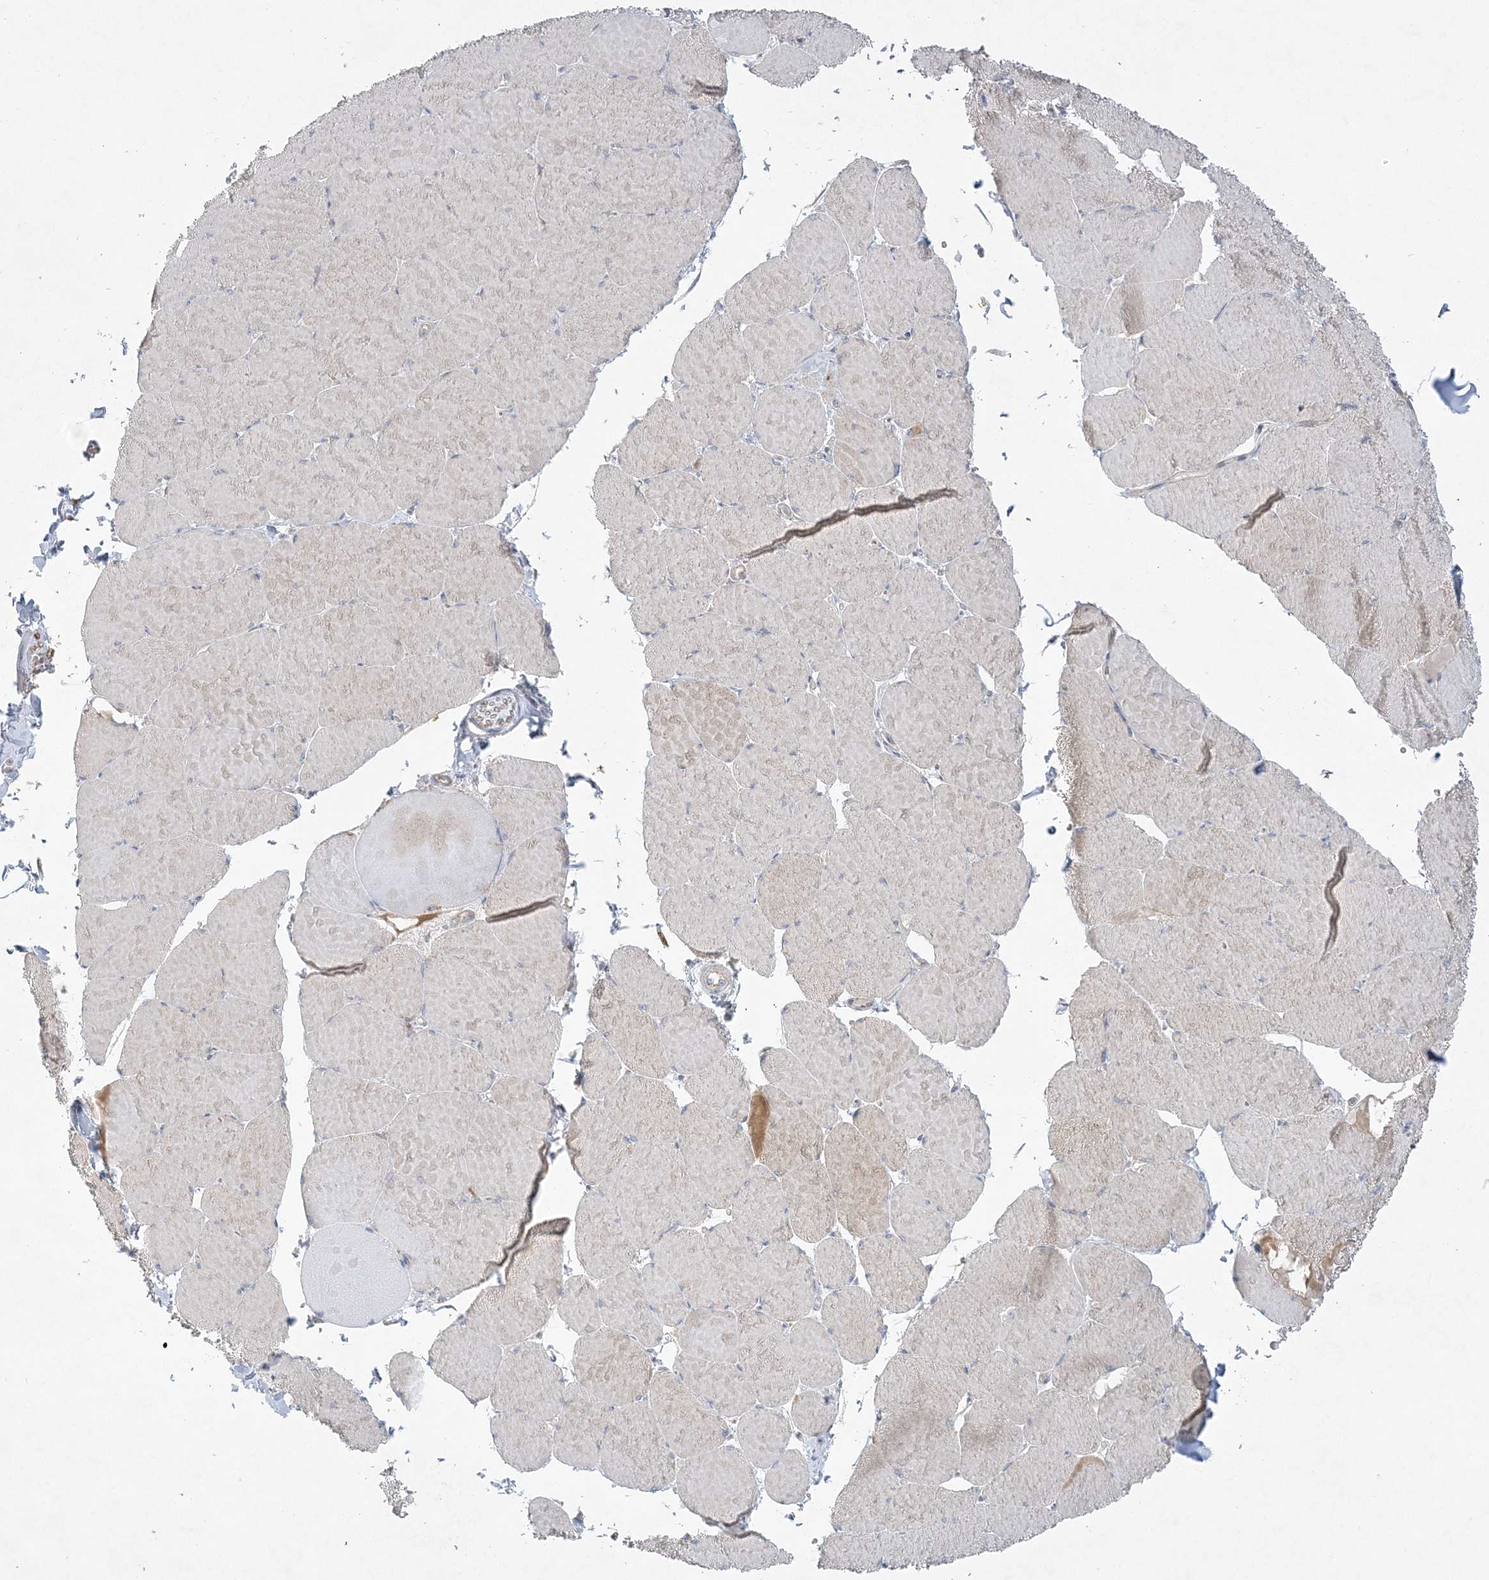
{"staining": {"intensity": "weak", "quantity": "25%-75%", "location": "cytoplasmic/membranous"}, "tissue": "skeletal muscle", "cell_type": "Myocytes", "image_type": "normal", "snomed": [{"axis": "morphology", "description": "Normal tissue, NOS"}, {"axis": "topography", "description": "Skeletal muscle"}, {"axis": "topography", "description": "Head-Neck"}], "caption": "A brown stain highlights weak cytoplasmic/membranous positivity of a protein in myocytes of benign skeletal muscle.", "gene": "ADAMTS12", "patient": {"sex": "male", "age": 66}}